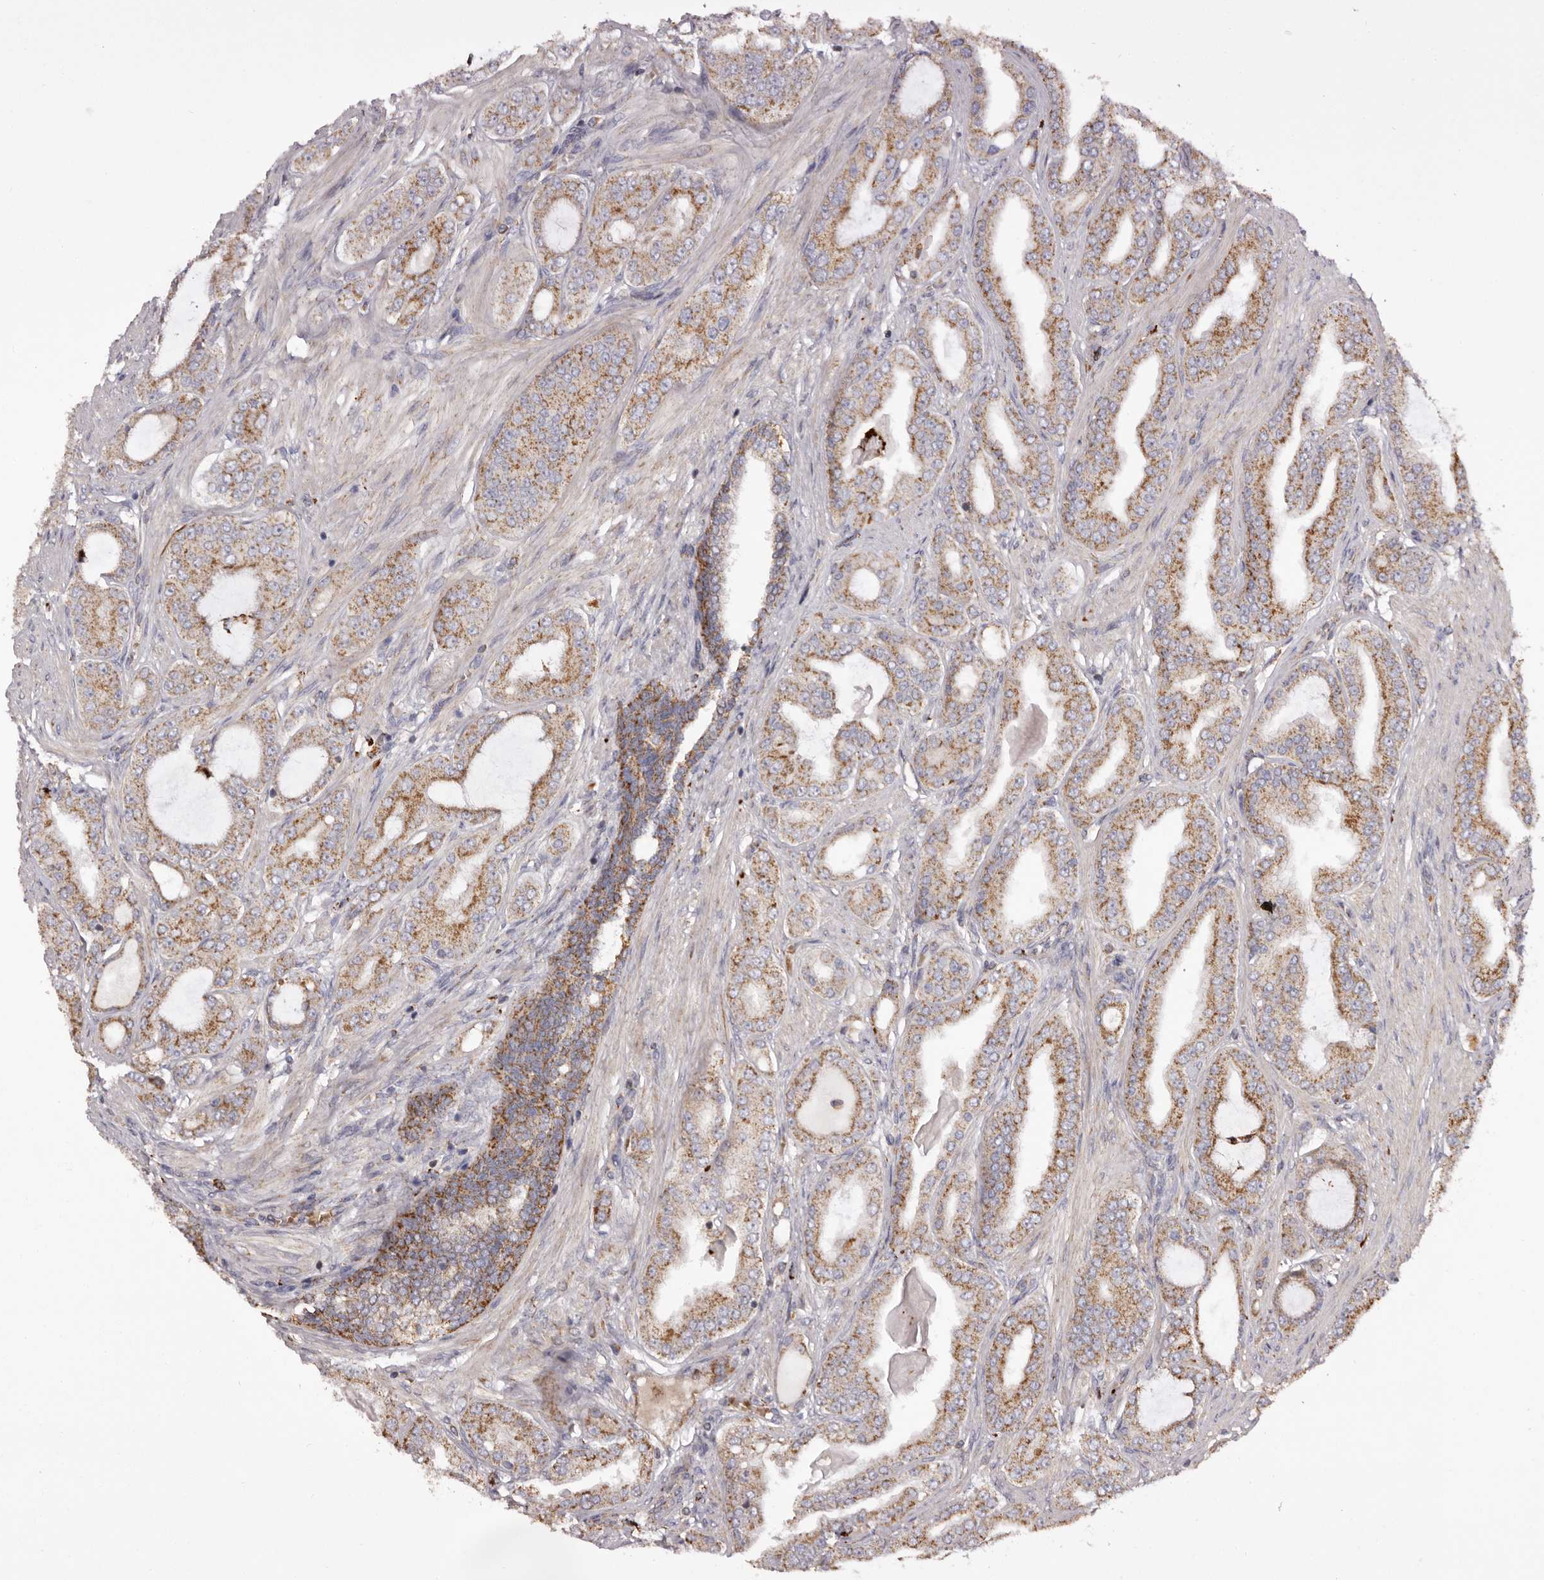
{"staining": {"intensity": "moderate", "quantity": ">75%", "location": "cytoplasmic/membranous"}, "tissue": "prostate cancer", "cell_type": "Tumor cells", "image_type": "cancer", "snomed": [{"axis": "morphology", "description": "Adenocarcinoma, High grade"}, {"axis": "topography", "description": "Prostate"}], "caption": "An image of human high-grade adenocarcinoma (prostate) stained for a protein displays moderate cytoplasmic/membranous brown staining in tumor cells.", "gene": "MECR", "patient": {"sex": "male", "age": 60}}